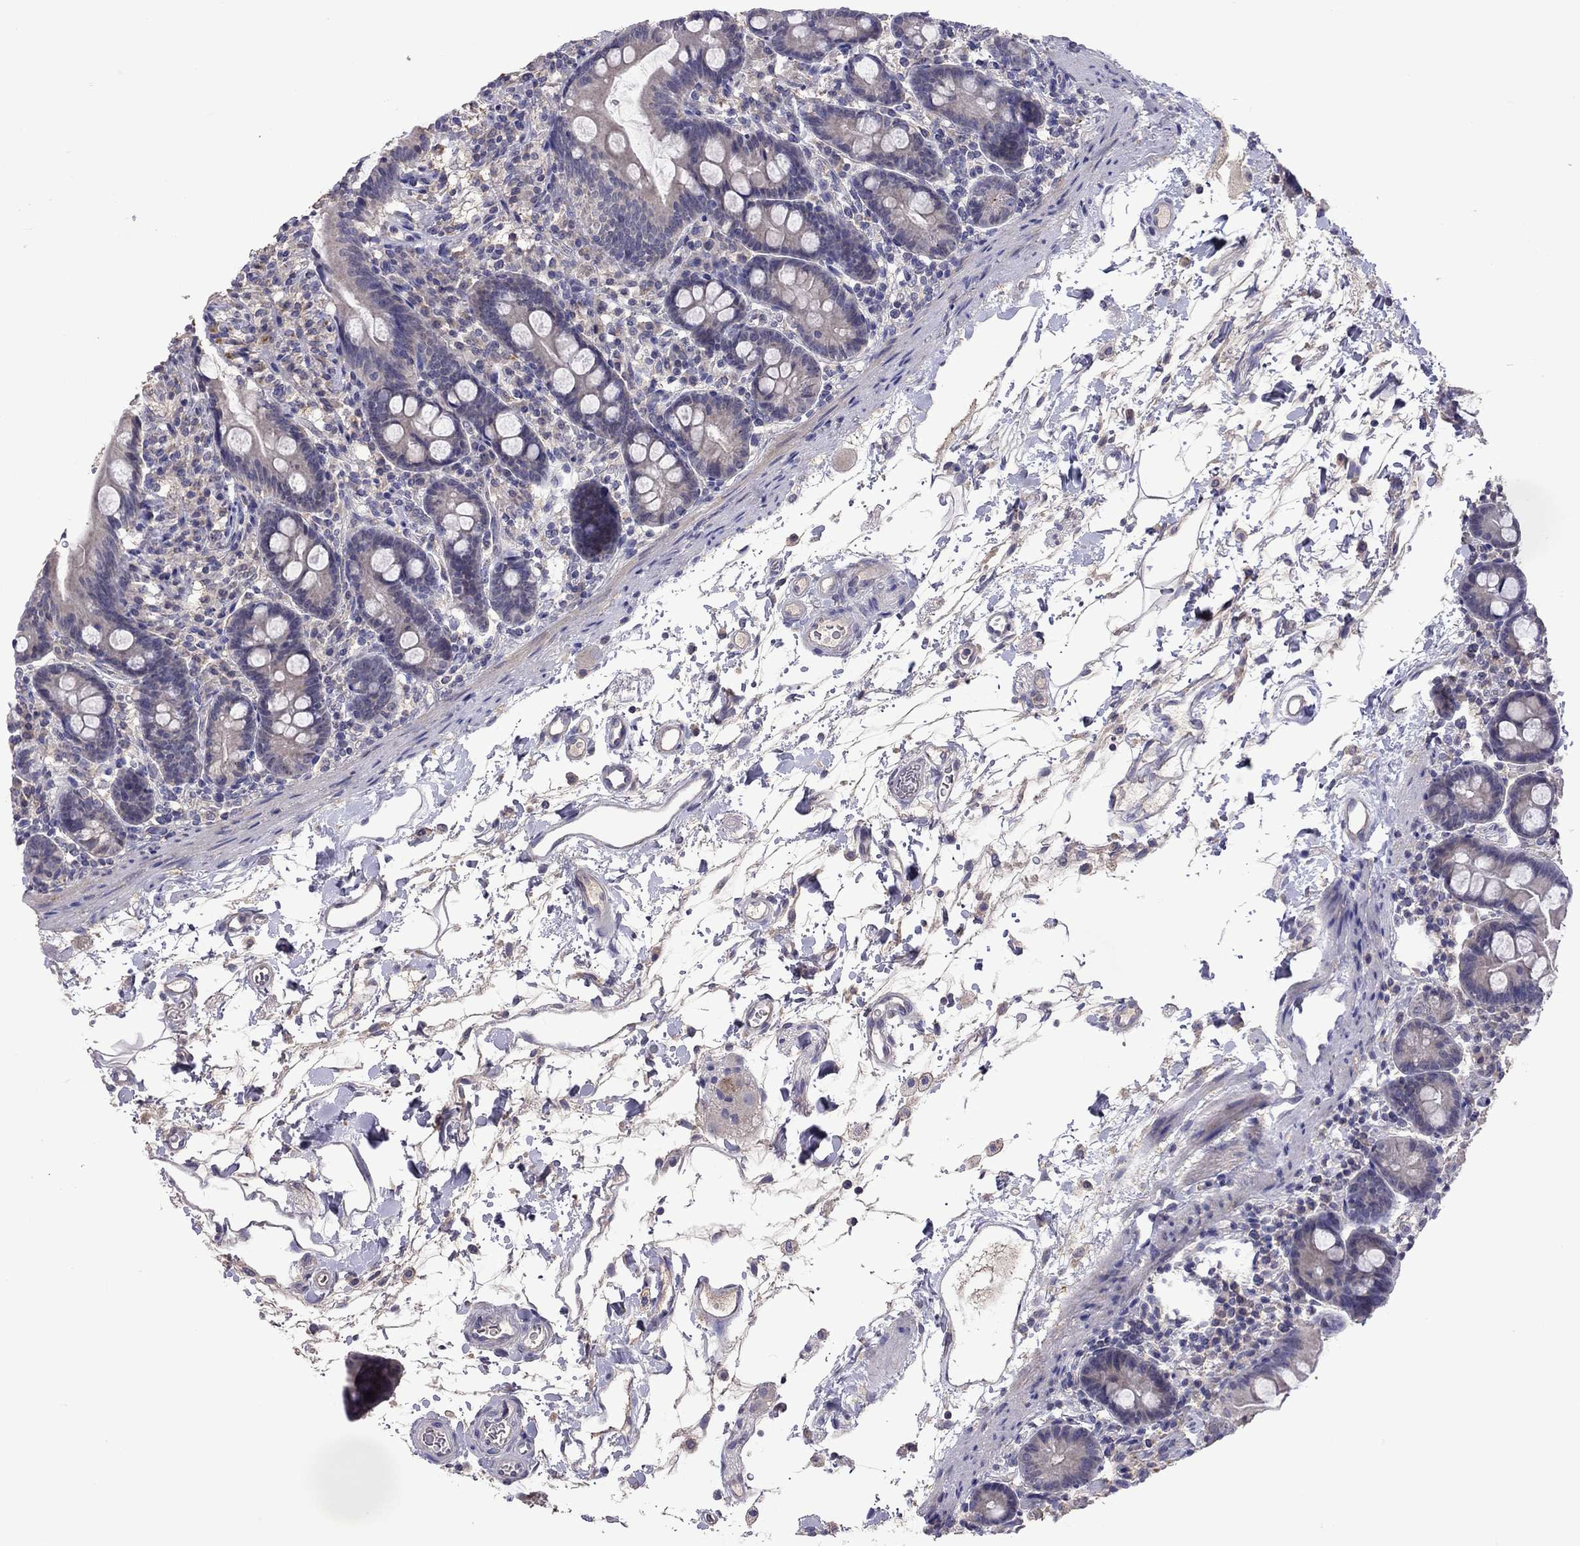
{"staining": {"intensity": "negative", "quantity": "none", "location": "none"}, "tissue": "small intestine", "cell_type": "Glandular cells", "image_type": "normal", "snomed": [{"axis": "morphology", "description": "Normal tissue, NOS"}, {"axis": "topography", "description": "Small intestine"}], "caption": "Normal small intestine was stained to show a protein in brown. There is no significant expression in glandular cells. Nuclei are stained in blue.", "gene": "RTP5", "patient": {"sex": "female", "age": 44}}